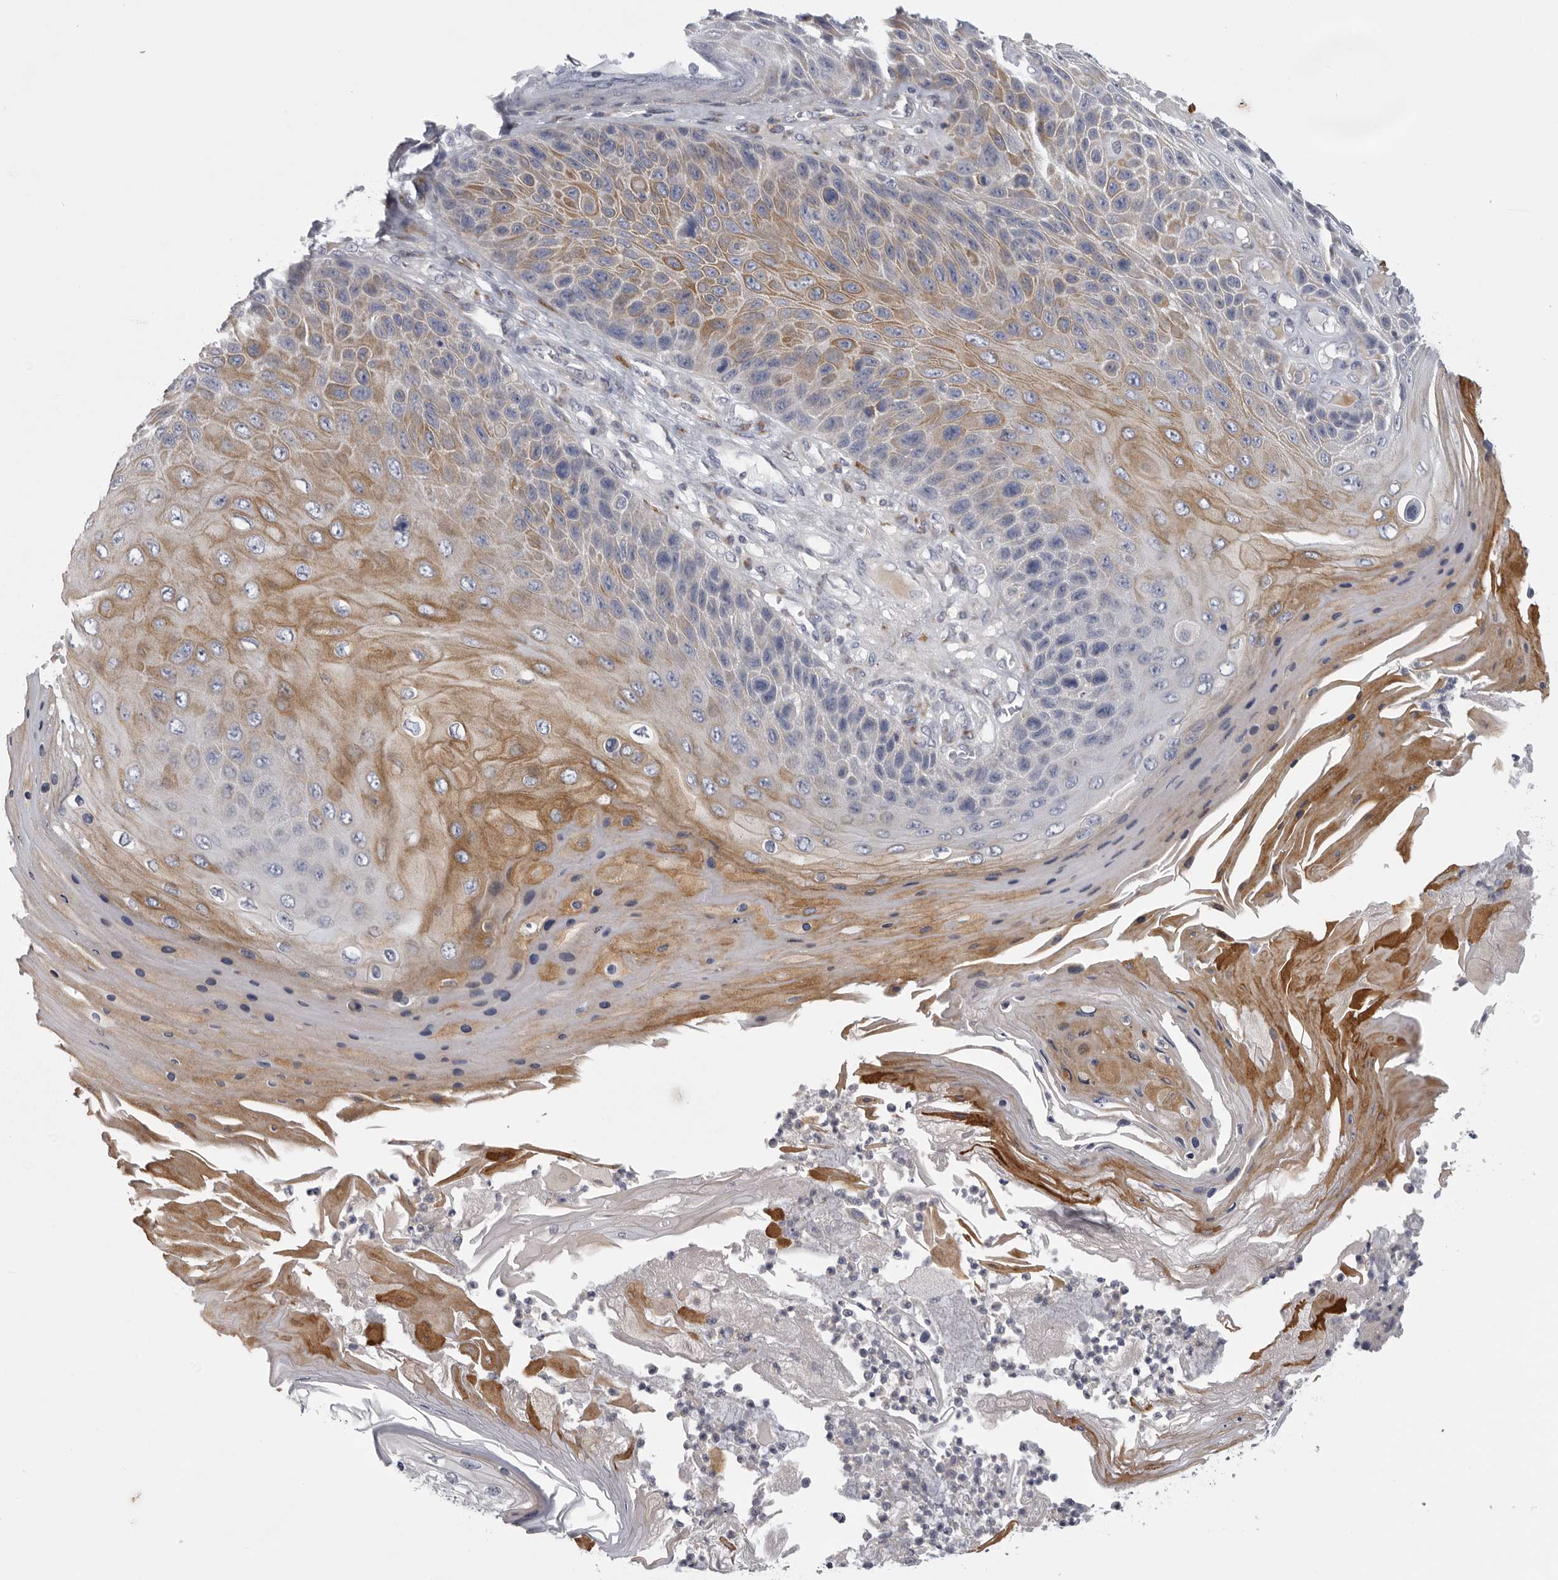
{"staining": {"intensity": "moderate", "quantity": "25%-75%", "location": "cytoplasmic/membranous"}, "tissue": "skin cancer", "cell_type": "Tumor cells", "image_type": "cancer", "snomed": [{"axis": "morphology", "description": "Squamous cell carcinoma, NOS"}, {"axis": "topography", "description": "Skin"}], "caption": "Skin cancer stained with DAB (3,3'-diaminobenzidine) IHC reveals medium levels of moderate cytoplasmic/membranous positivity in approximately 25%-75% of tumor cells.", "gene": "USP24", "patient": {"sex": "female", "age": 88}}